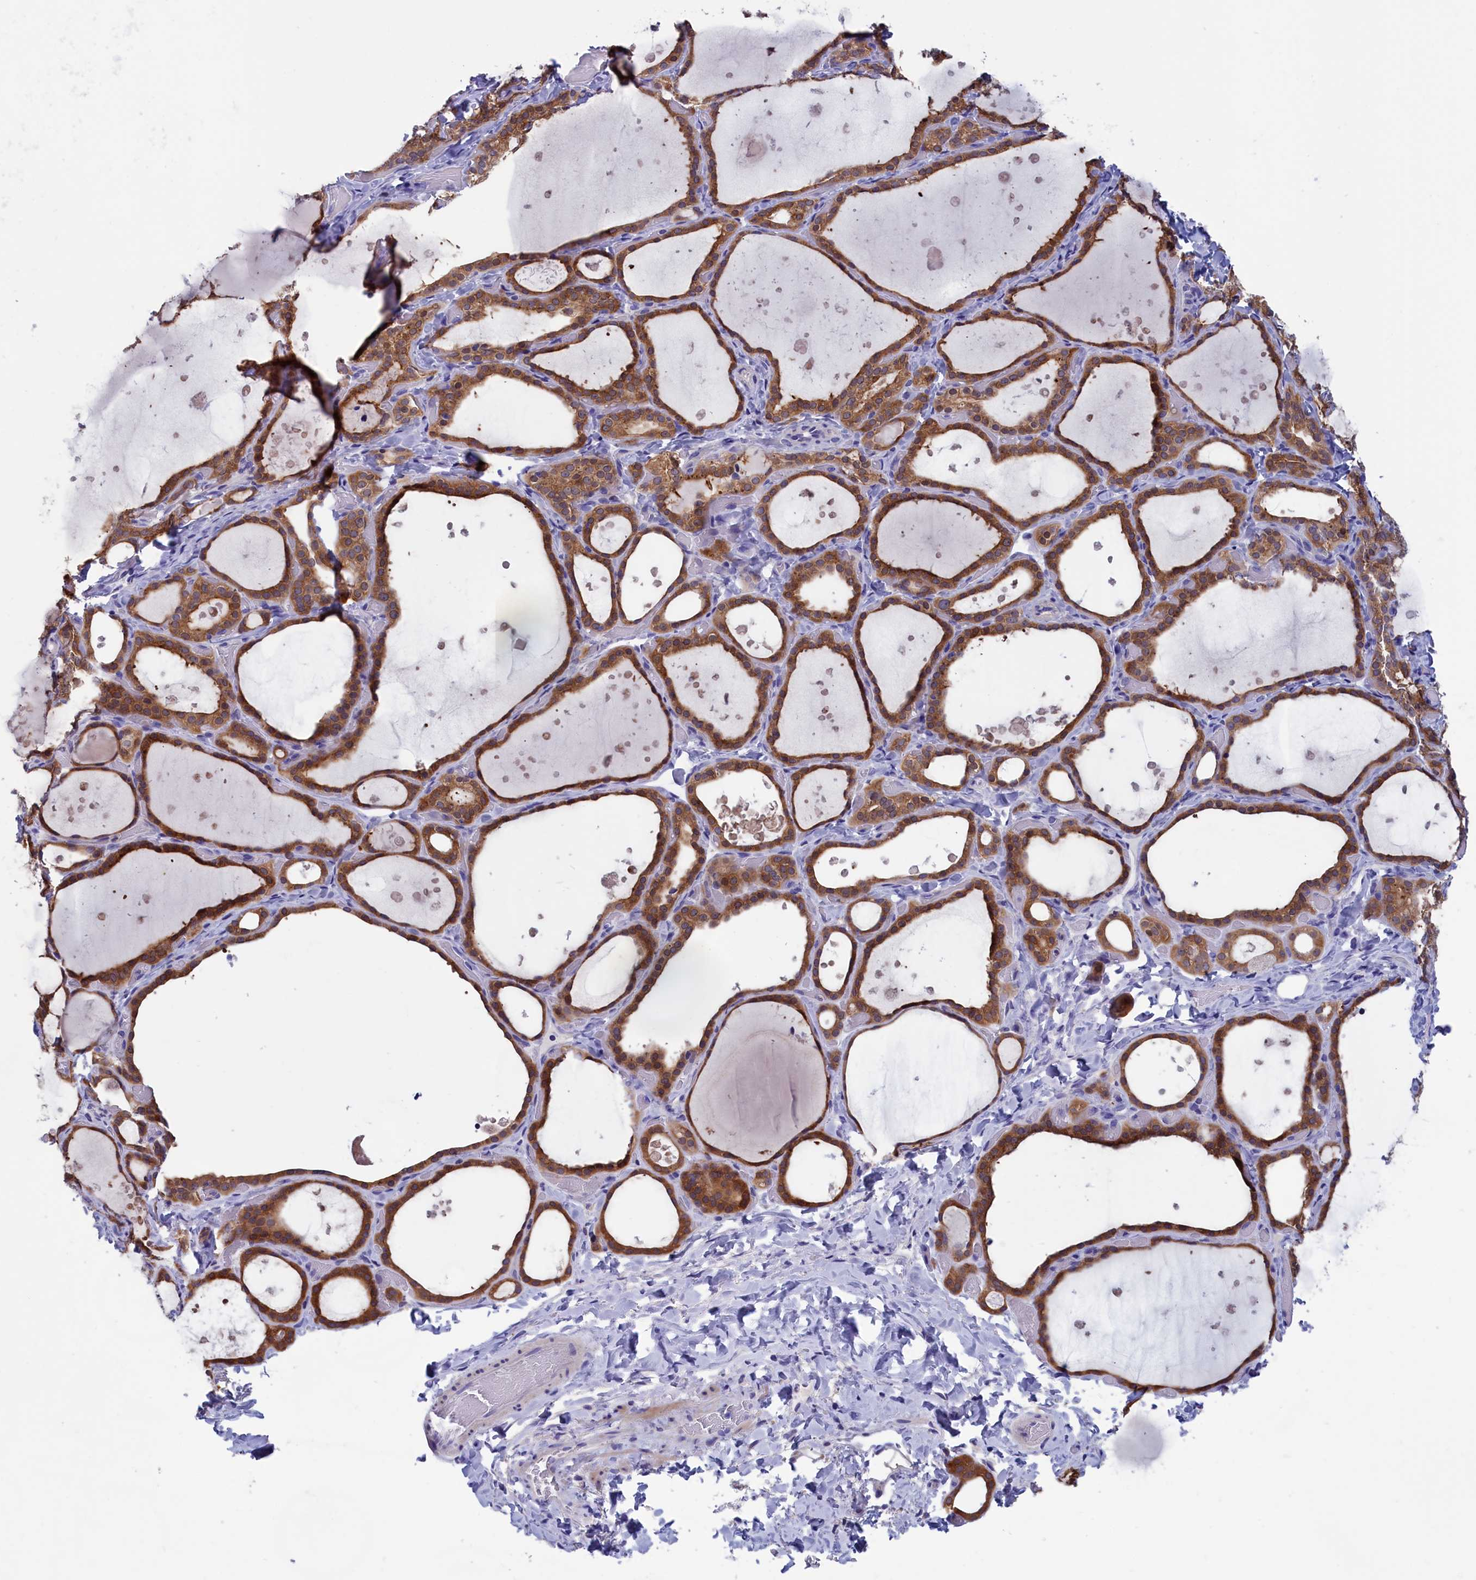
{"staining": {"intensity": "moderate", "quantity": ">75%", "location": "cytoplasmic/membranous"}, "tissue": "thyroid gland", "cell_type": "Glandular cells", "image_type": "normal", "snomed": [{"axis": "morphology", "description": "Normal tissue, NOS"}, {"axis": "topography", "description": "Thyroid gland"}], "caption": "DAB (3,3'-diaminobenzidine) immunohistochemical staining of benign human thyroid gland demonstrates moderate cytoplasmic/membranous protein positivity in about >75% of glandular cells.", "gene": "VPS35L", "patient": {"sex": "female", "age": 44}}